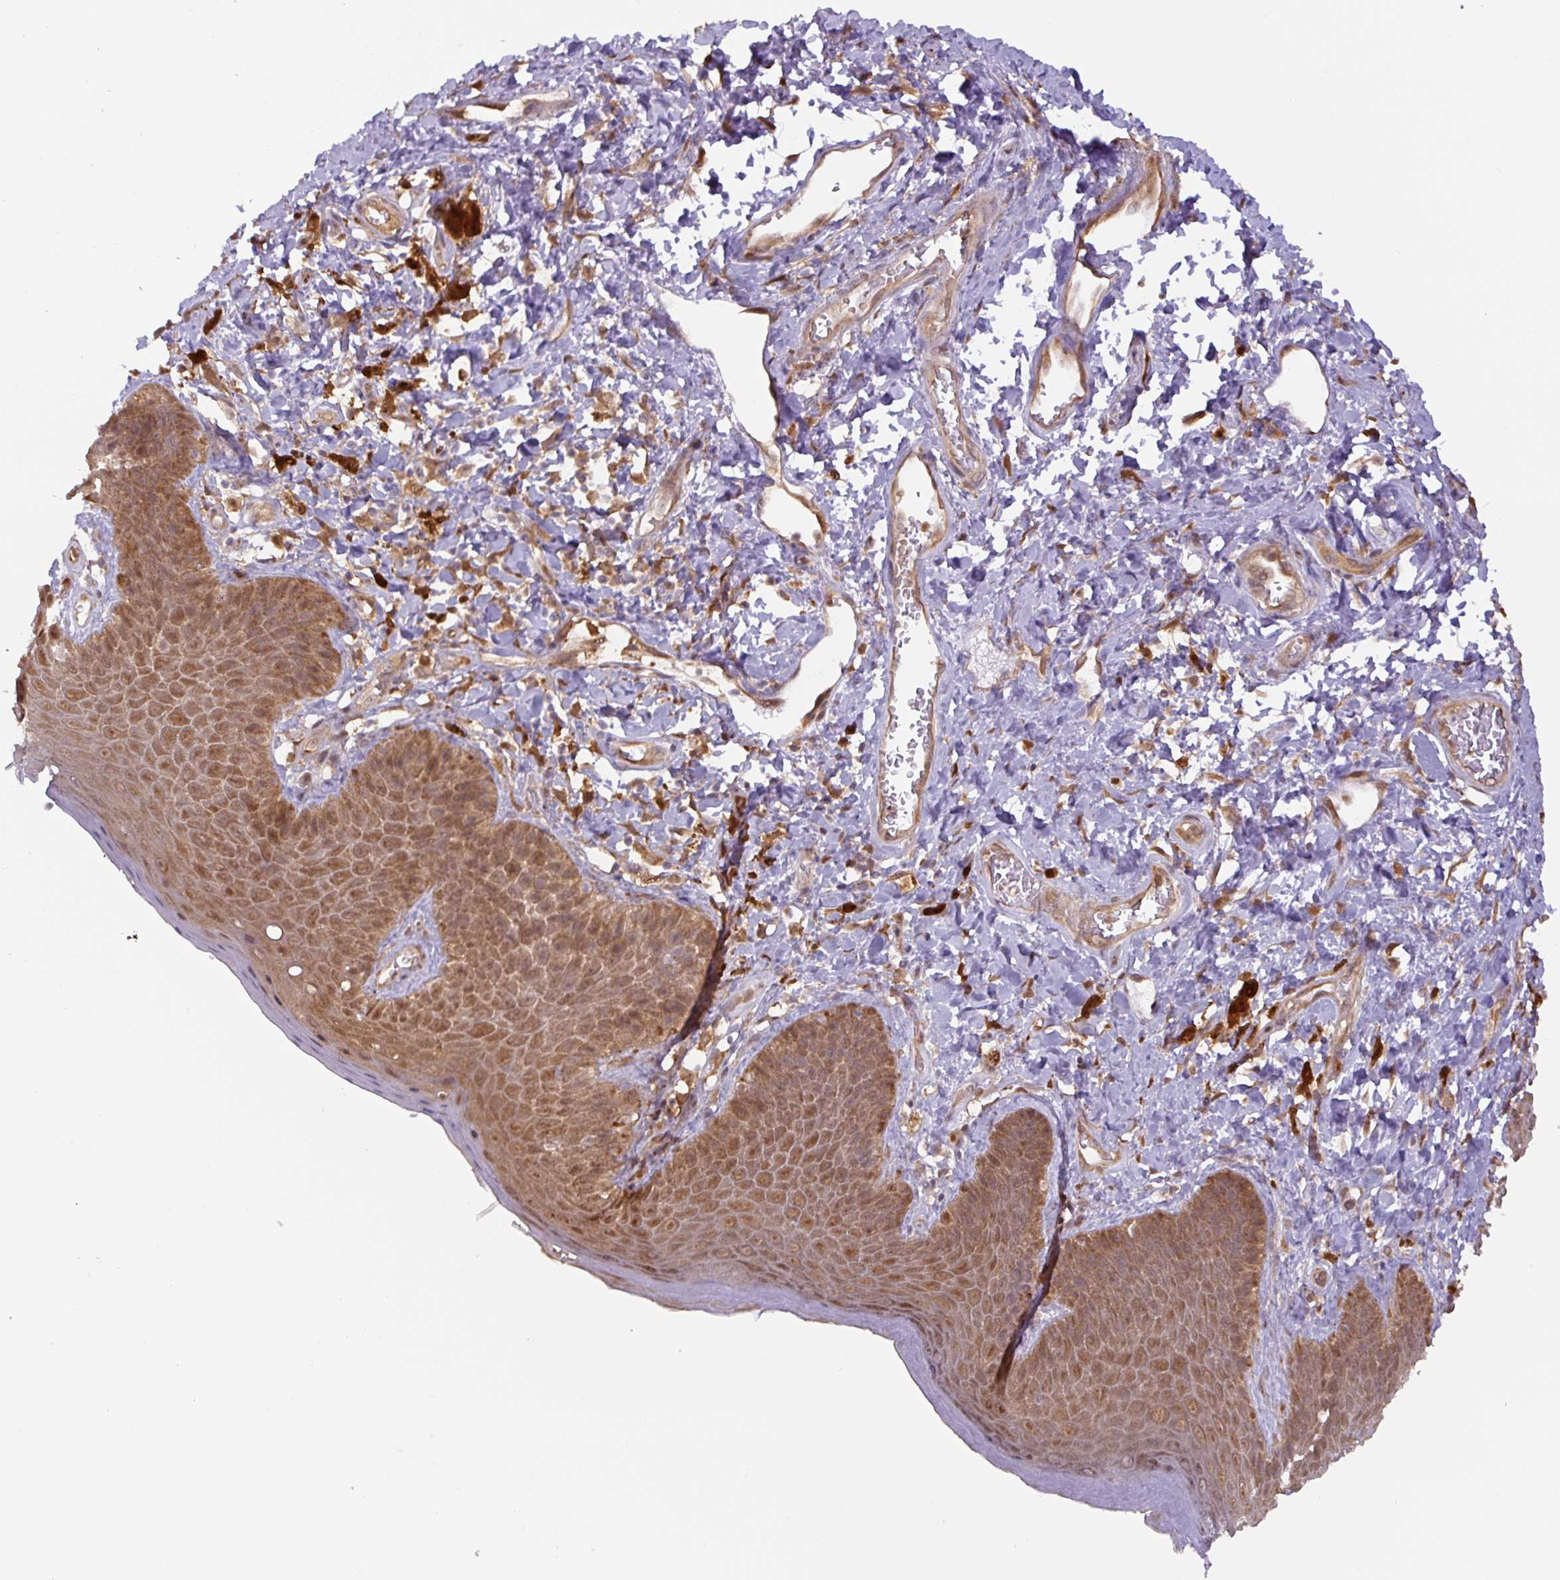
{"staining": {"intensity": "moderate", "quantity": ">75%", "location": "cytoplasmic/membranous"}, "tissue": "skin", "cell_type": "Epidermal cells", "image_type": "normal", "snomed": [{"axis": "morphology", "description": "Normal tissue, NOS"}, {"axis": "topography", "description": "Anal"}, {"axis": "topography", "description": "Peripheral nerve tissue"}], "caption": "About >75% of epidermal cells in normal human skin exhibit moderate cytoplasmic/membranous protein positivity as visualized by brown immunohistochemical staining.", "gene": "ZSWIM7", "patient": {"sex": "male", "age": 53}}